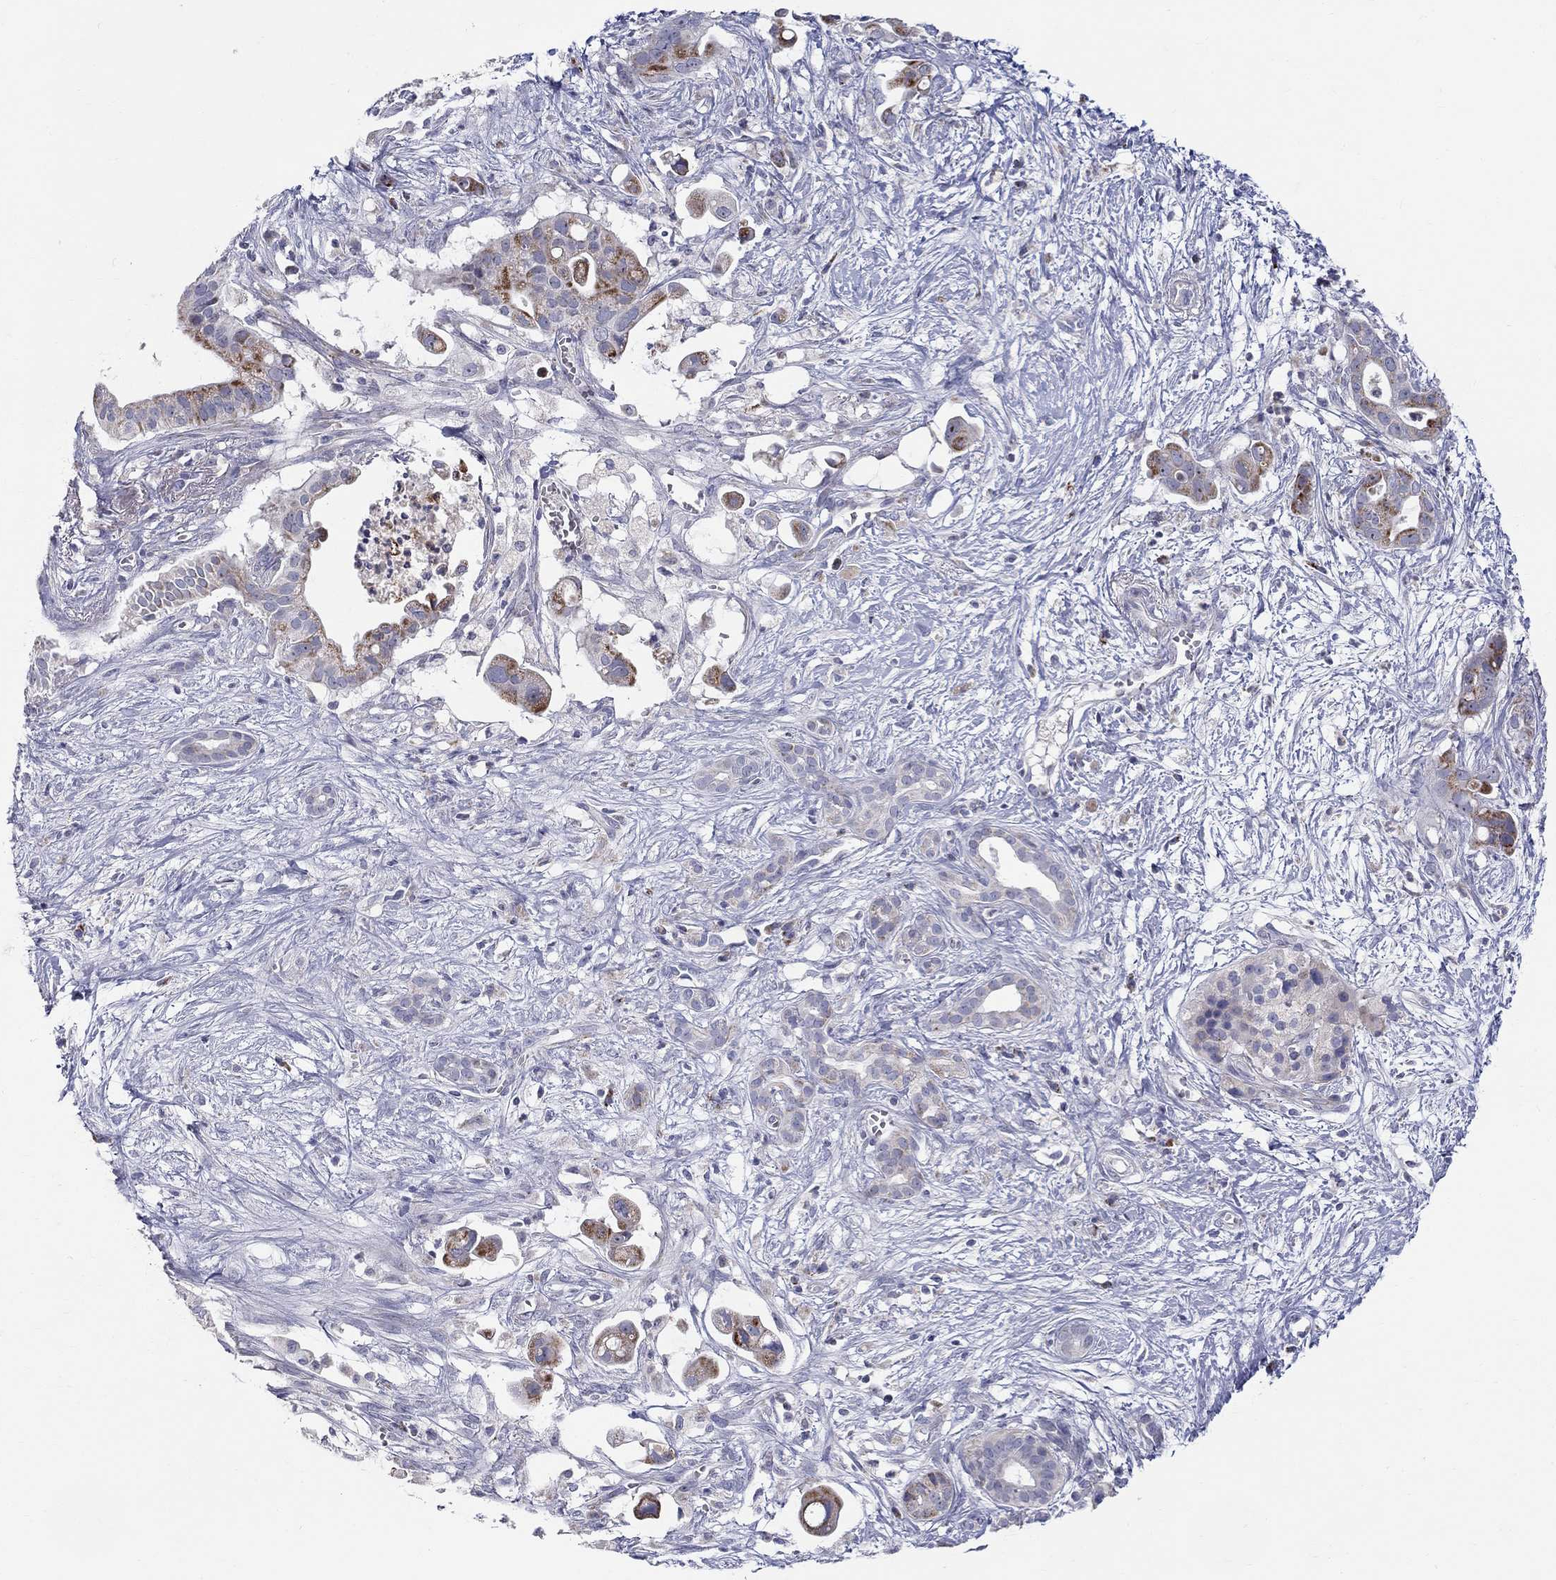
{"staining": {"intensity": "strong", "quantity": "25%-75%", "location": "cytoplasmic/membranous"}, "tissue": "pancreatic cancer", "cell_type": "Tumor cells", "image_type": "cancer", "snomed": [{"axis": "morphology", "description": "Adenocarcinoma, NOS"}, {"axis": "topography", "description": "Pancreas"}], "caption": "Protein expression analysis of human pancreatic adenocarcinoma reveals strong cytoplasmic/membranous positivity in approximately 25%-75% of tumor cells. The staining was performed using DAB (3,3'-diaminobenzidine), with brown indicating positive protein expression. Nuclei are stained blue with hematoxylin.", "gene": "HMX2", "patient": {"sex": "male", "age": 61}}